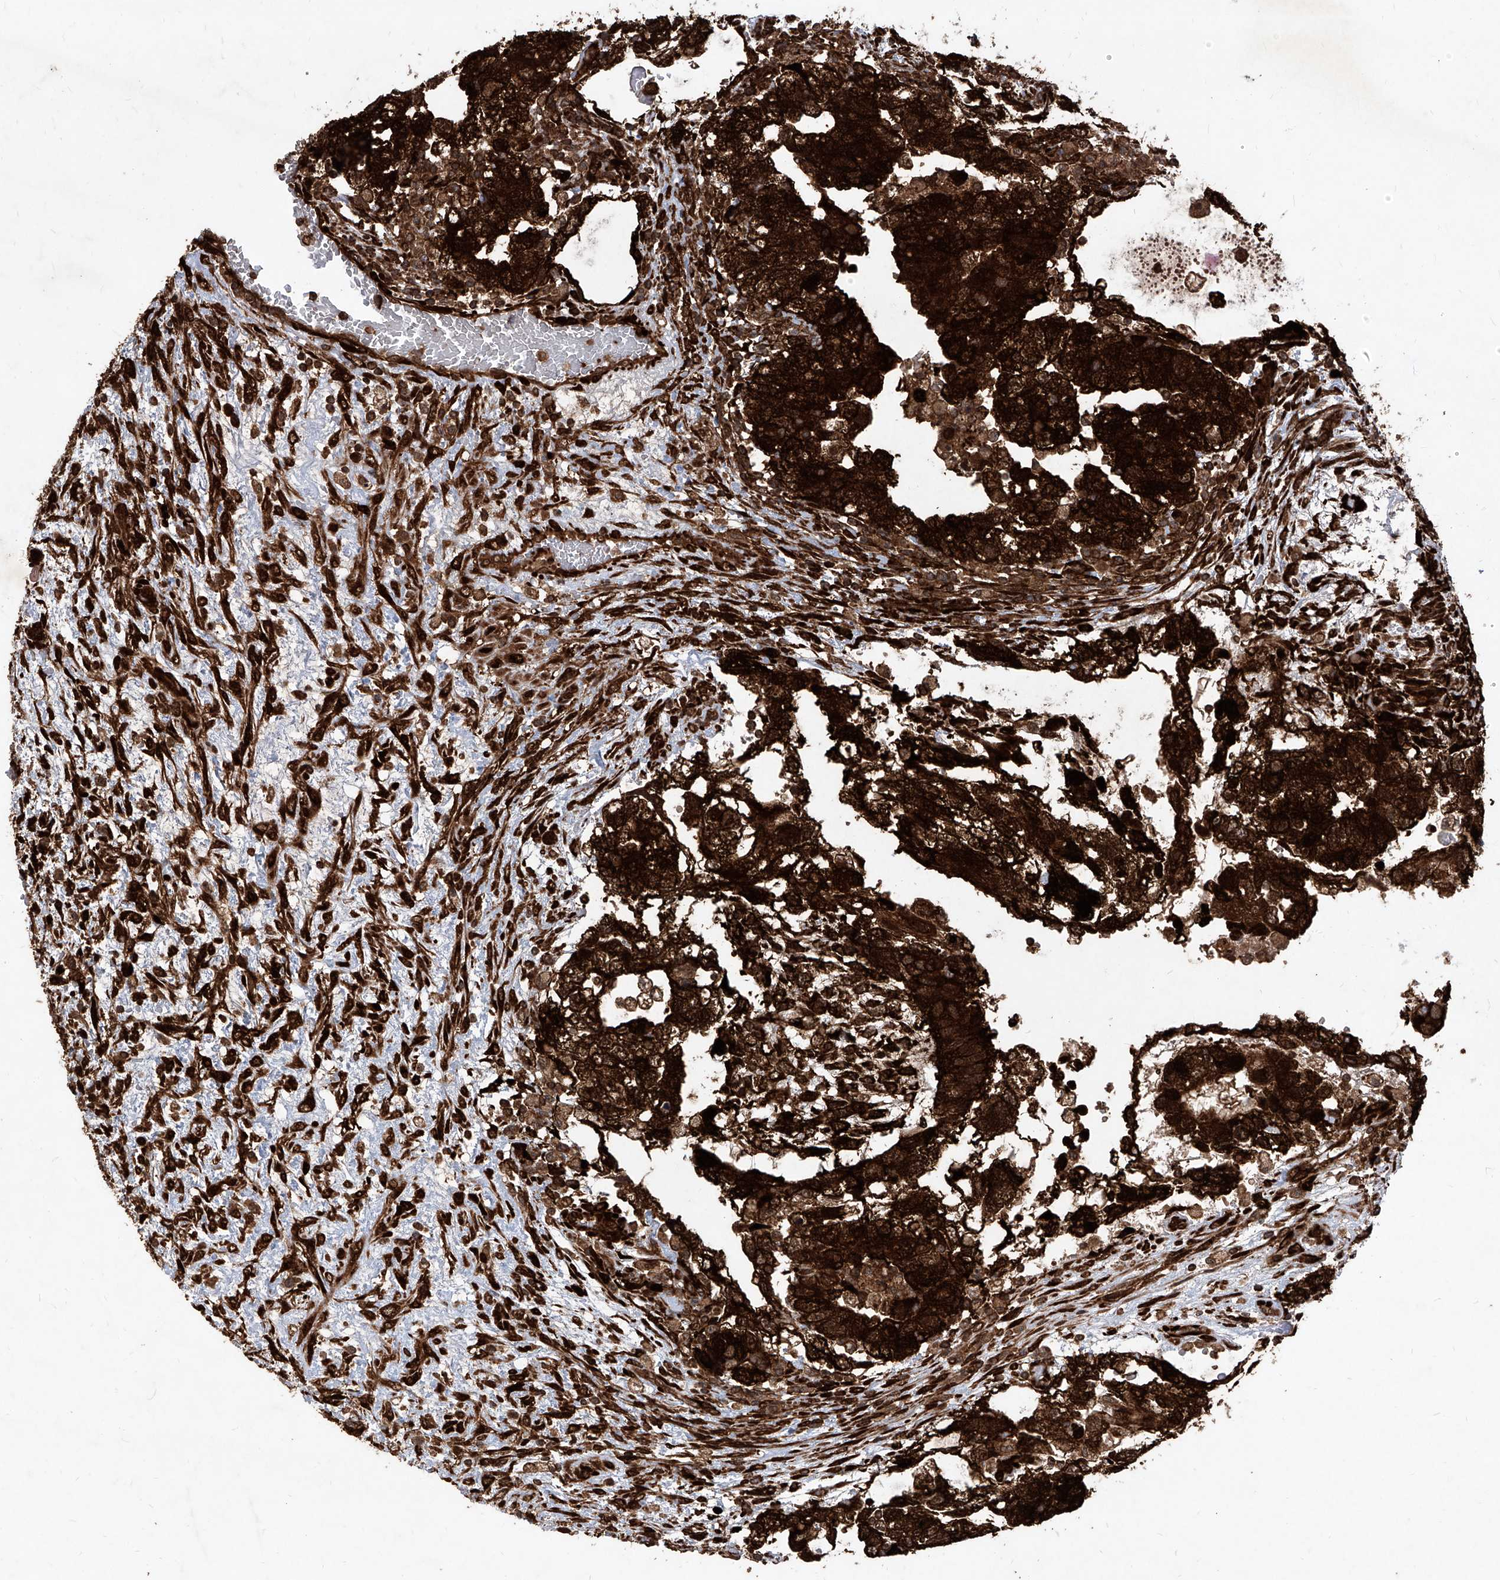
{"staining": {"intensity": "strong", "quantity": ">75%", "location": "cytoplasmic/membranous,nuclear"}, "tissue": "testis cancer", "cell_type": "Tumor cells", "image_type": "cancer", "snomed": [{"axis": "morphology", "description": "Carcinoma, Embryonal, NOS"}, {"axis": "topography", "description": "Testis"}], "caption": "Approximately >75% of tumor cells in human embryonal carcinoma (testis) exhibit strong cytoplasmic/membranous and nuclear protein positivity as visualized by brown immunohistochemical staining.", "gene": "MAGED2", "patient": {"sex": "male", "age": 36}}